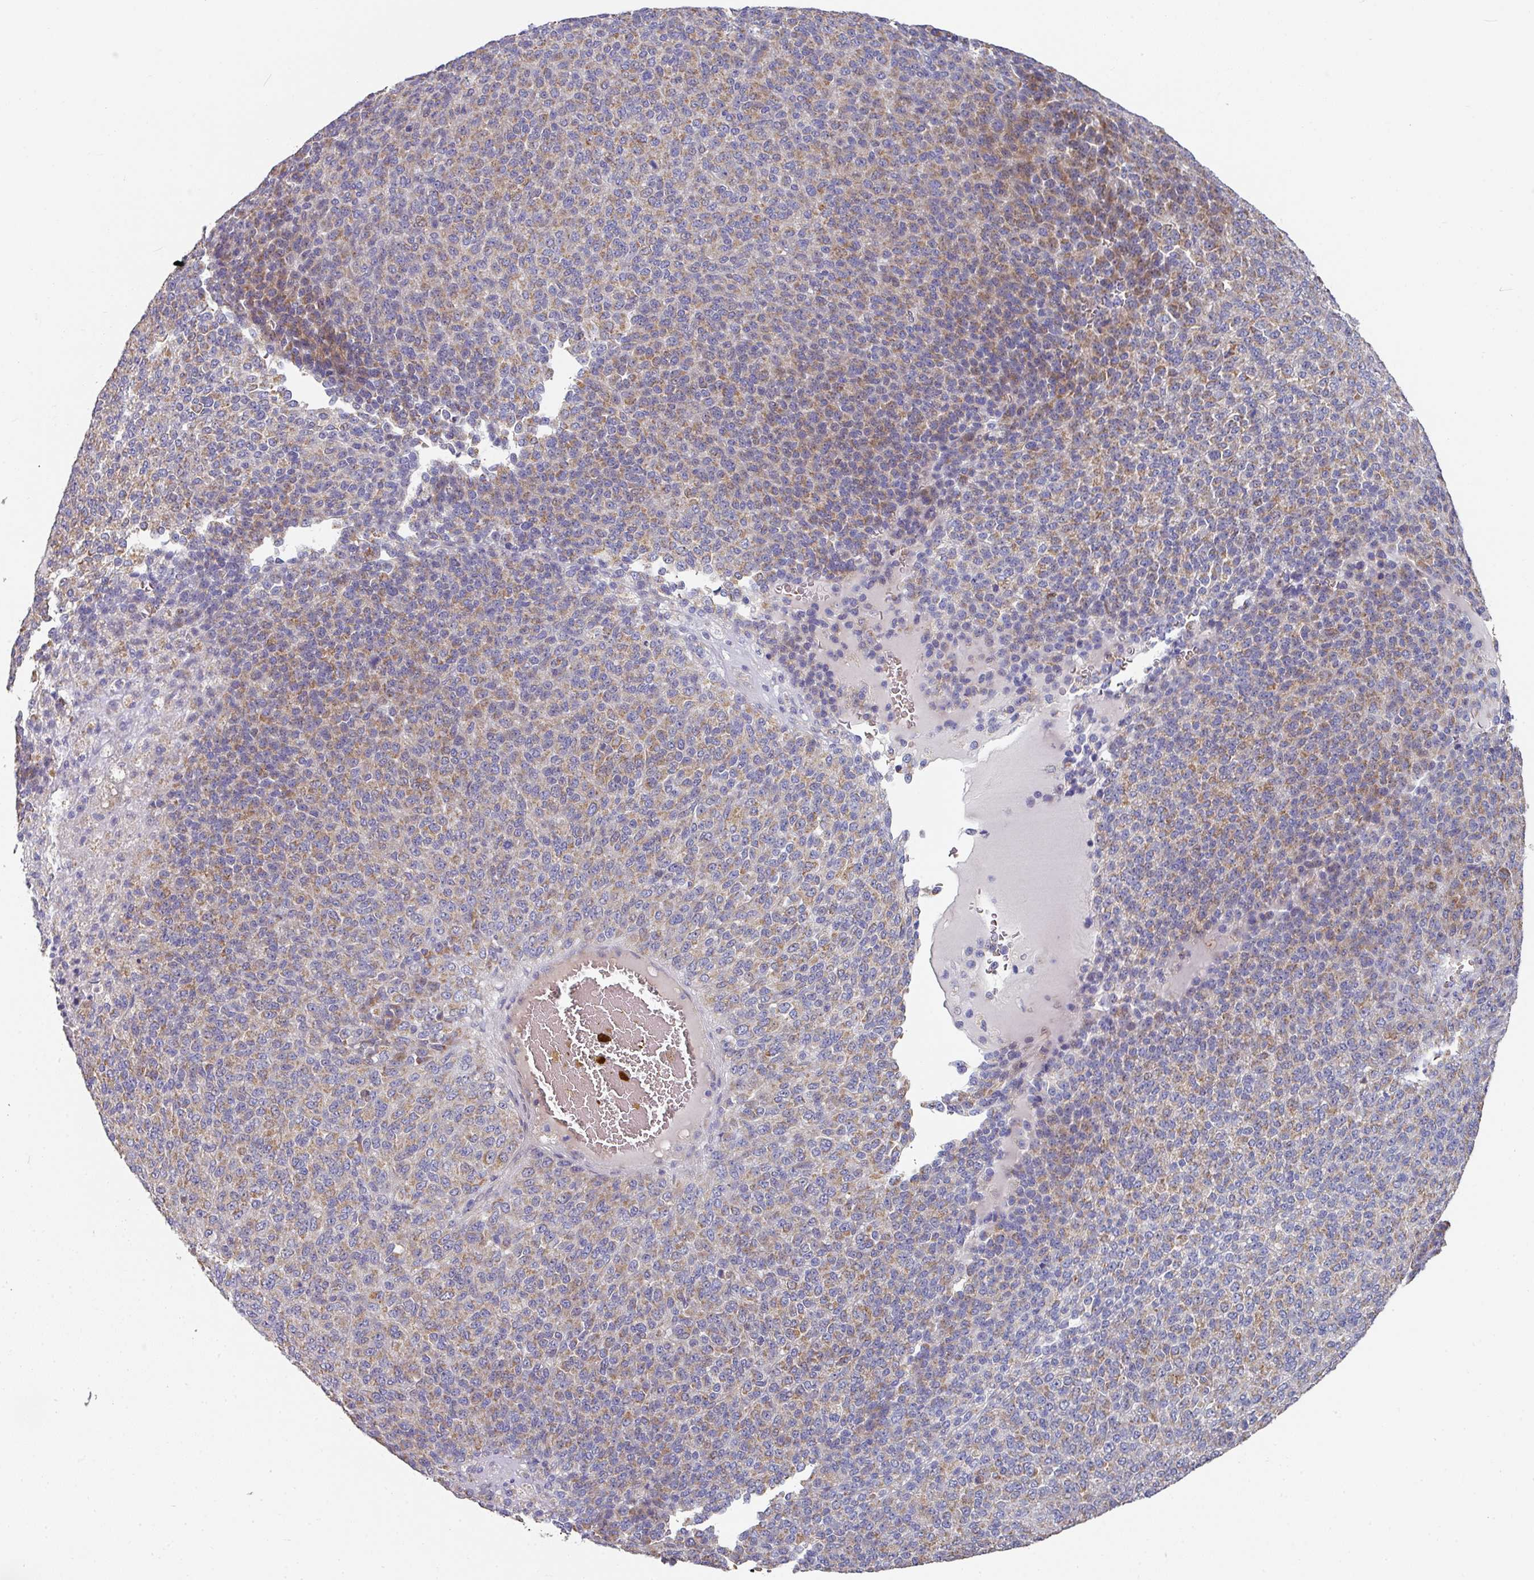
{"staining": {"intensity": "moderate", "quantity": ">75%", "location": "cytoplasmic/membranous"}, "tissue": "melanoma", "cell_type": "Tumor cells", "image_type": "cancer", "snomed": [{"axis": "morphology", "description": "Malignant melanoma, Metastatic site"}, {"axis": "topography", "description": "Brain"}], "caption": "This is a micrograph of immunohistochemistry (IHC) staining of melanoma, which shows moderate positivity in the cytoplasmic/membranous of tumor cells.", "gene": "PYROXD2", "patient": {"sex": "female", "age": 56}}